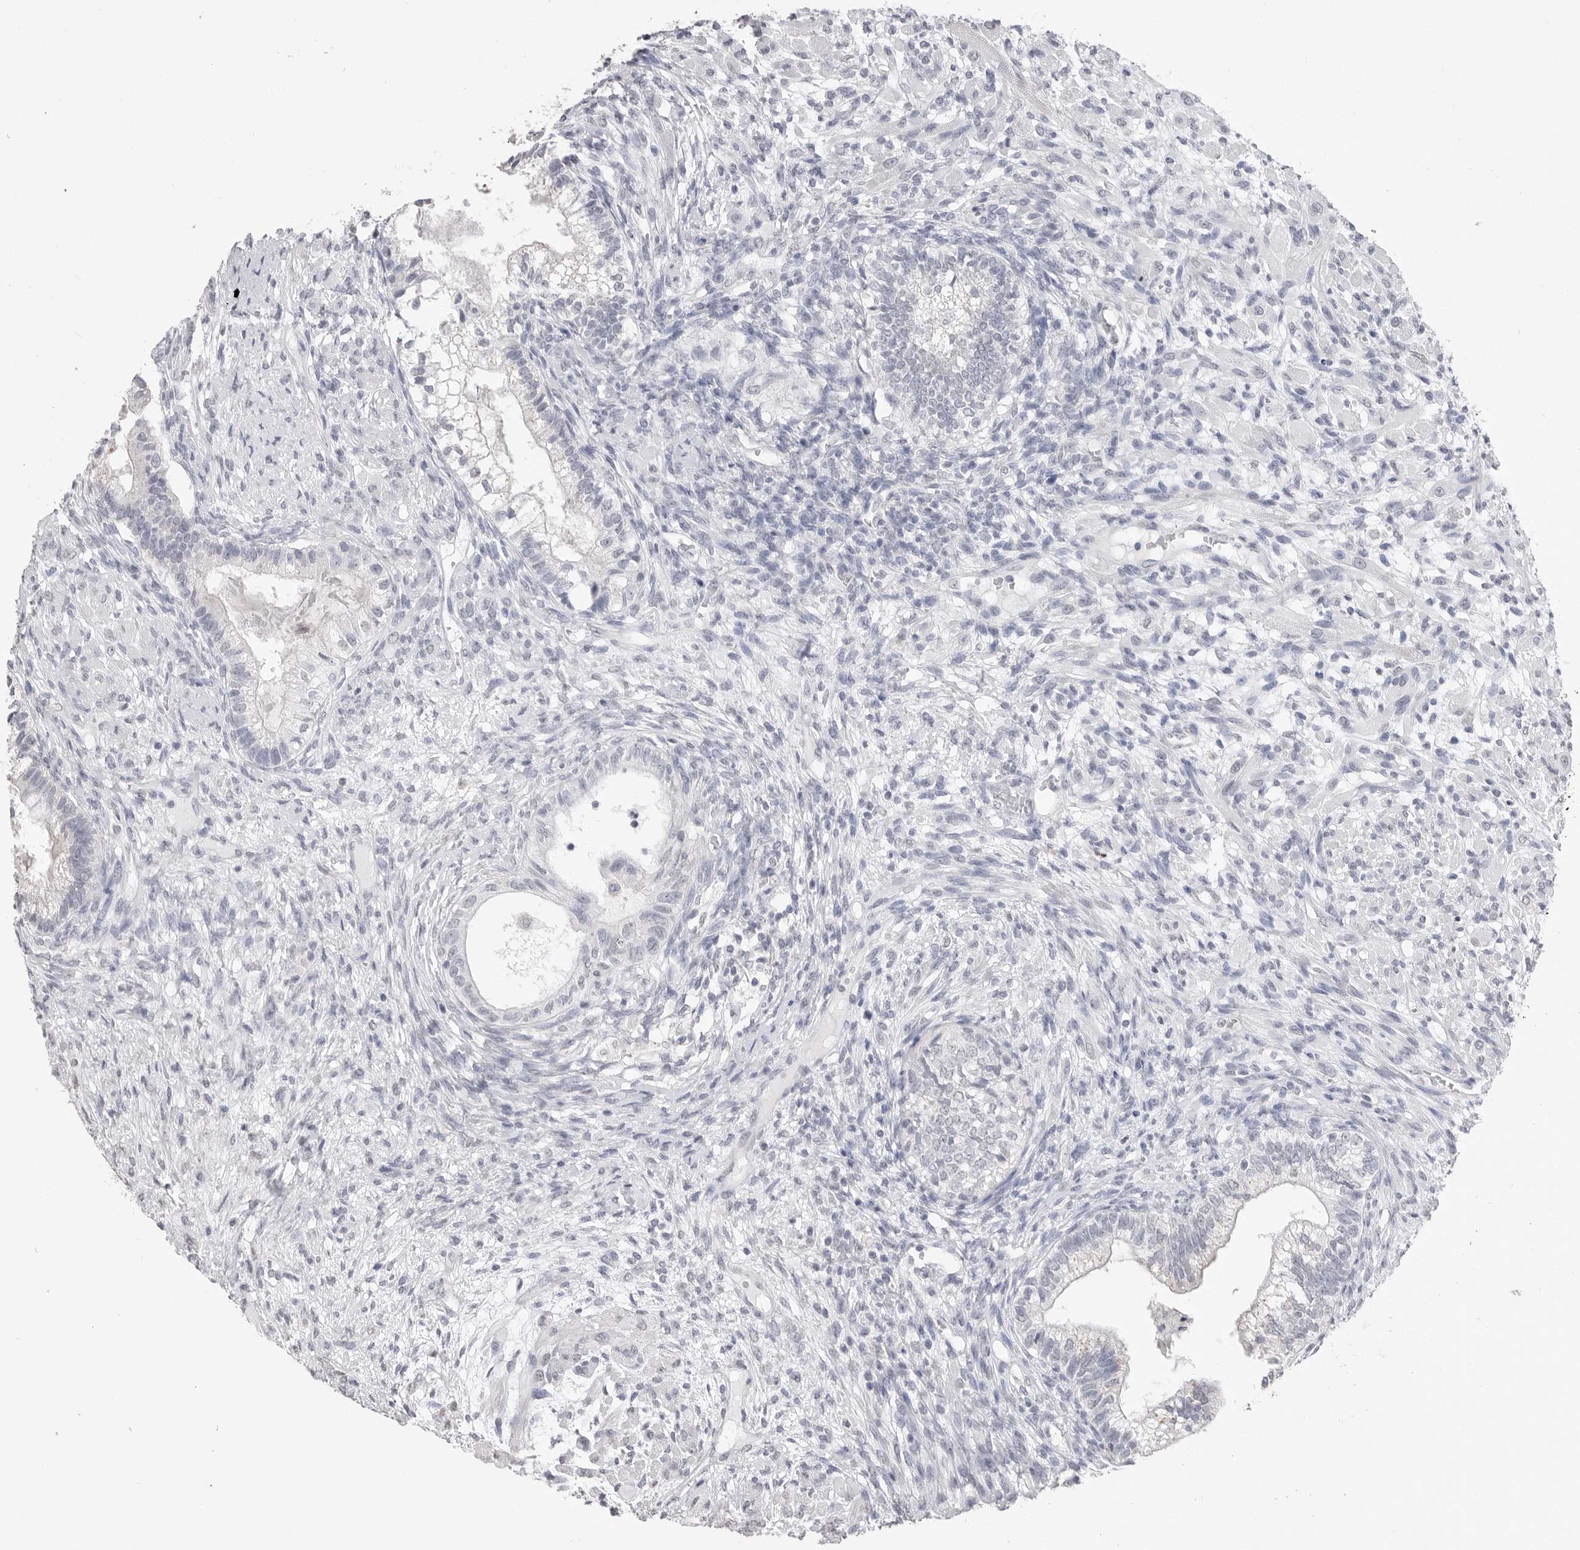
{"staining": {"intensity": "negative", "quantity": "none", "location": "none"}, "tissue": "testis cancer", "cell_type": "Tumor cells", "image_type": "cancer", "snomed": [{"axis": "morphology", "description": "Seminoma, NOS"}, {"axis": "morphology", "description": "Carcinoma, Embryonal, NOS"}, {"axis": "topography", "description": "Testis"}], "caption": "Testis cancer (embryonal carcinoma) was stained to show a protein in brown. There is no significant positivity in tumor cells.", "gene": "ICAM5", "patient": {"sex": "male", "age": 28}}